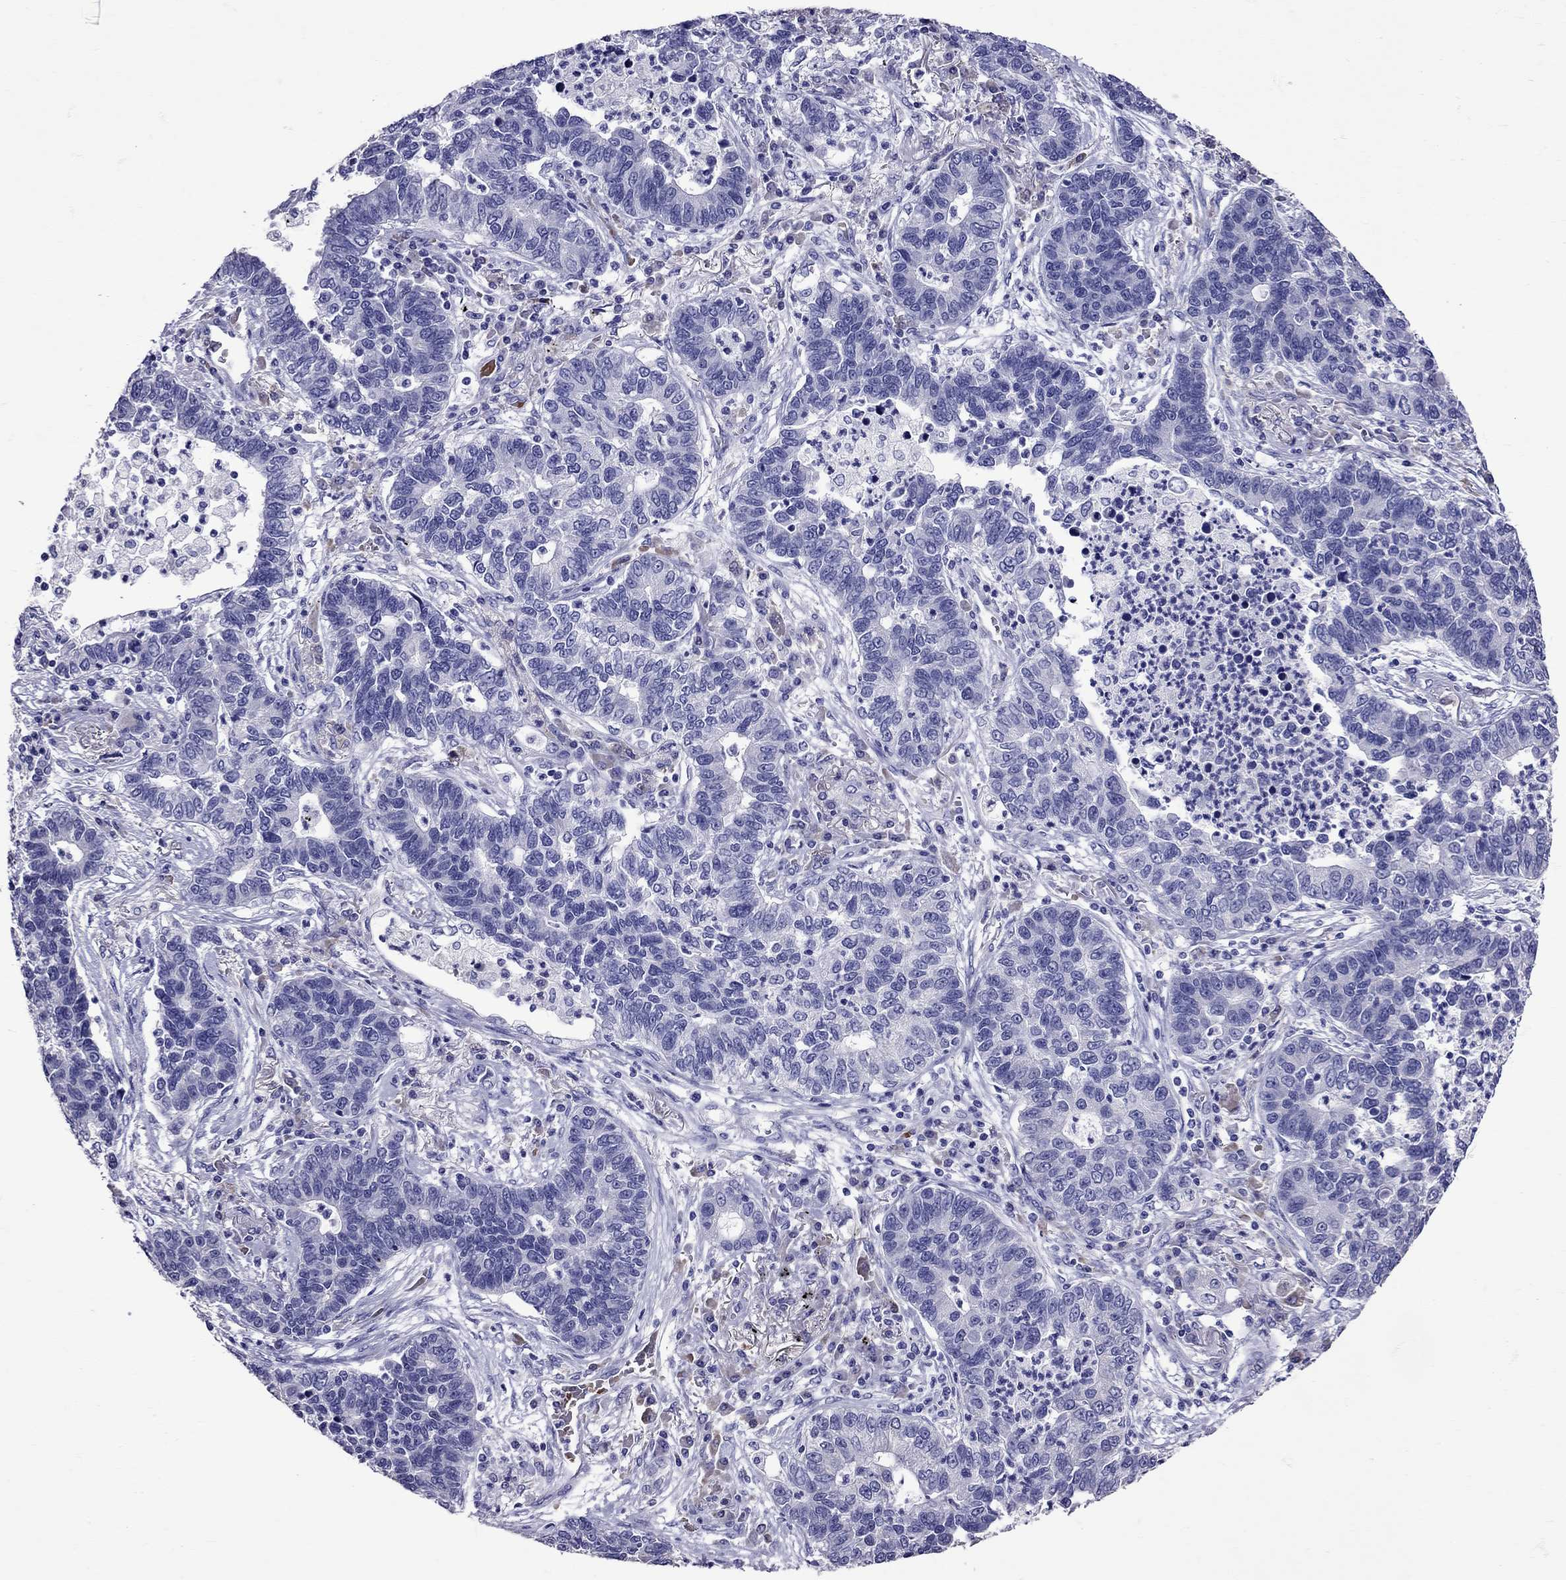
{"staining": {"intensity": "negative", "quantity": "none", "location": "none"}, "tissue": "lung cancer", "cell_type": "Tumor cells", "image_type": "cancer", "snomed": [{"axis": "morphology", "description": "Adenocarcinoma, NOS"}, {"axis": "topography", "description": "Lung"}], "caption": "Lung cancer (adenocarcinoma) was stained to show a protein in brown. There is no significant staining in tumor cells.", "gene": "TBR1", "patient": {"sex": "female", "age": 57}}